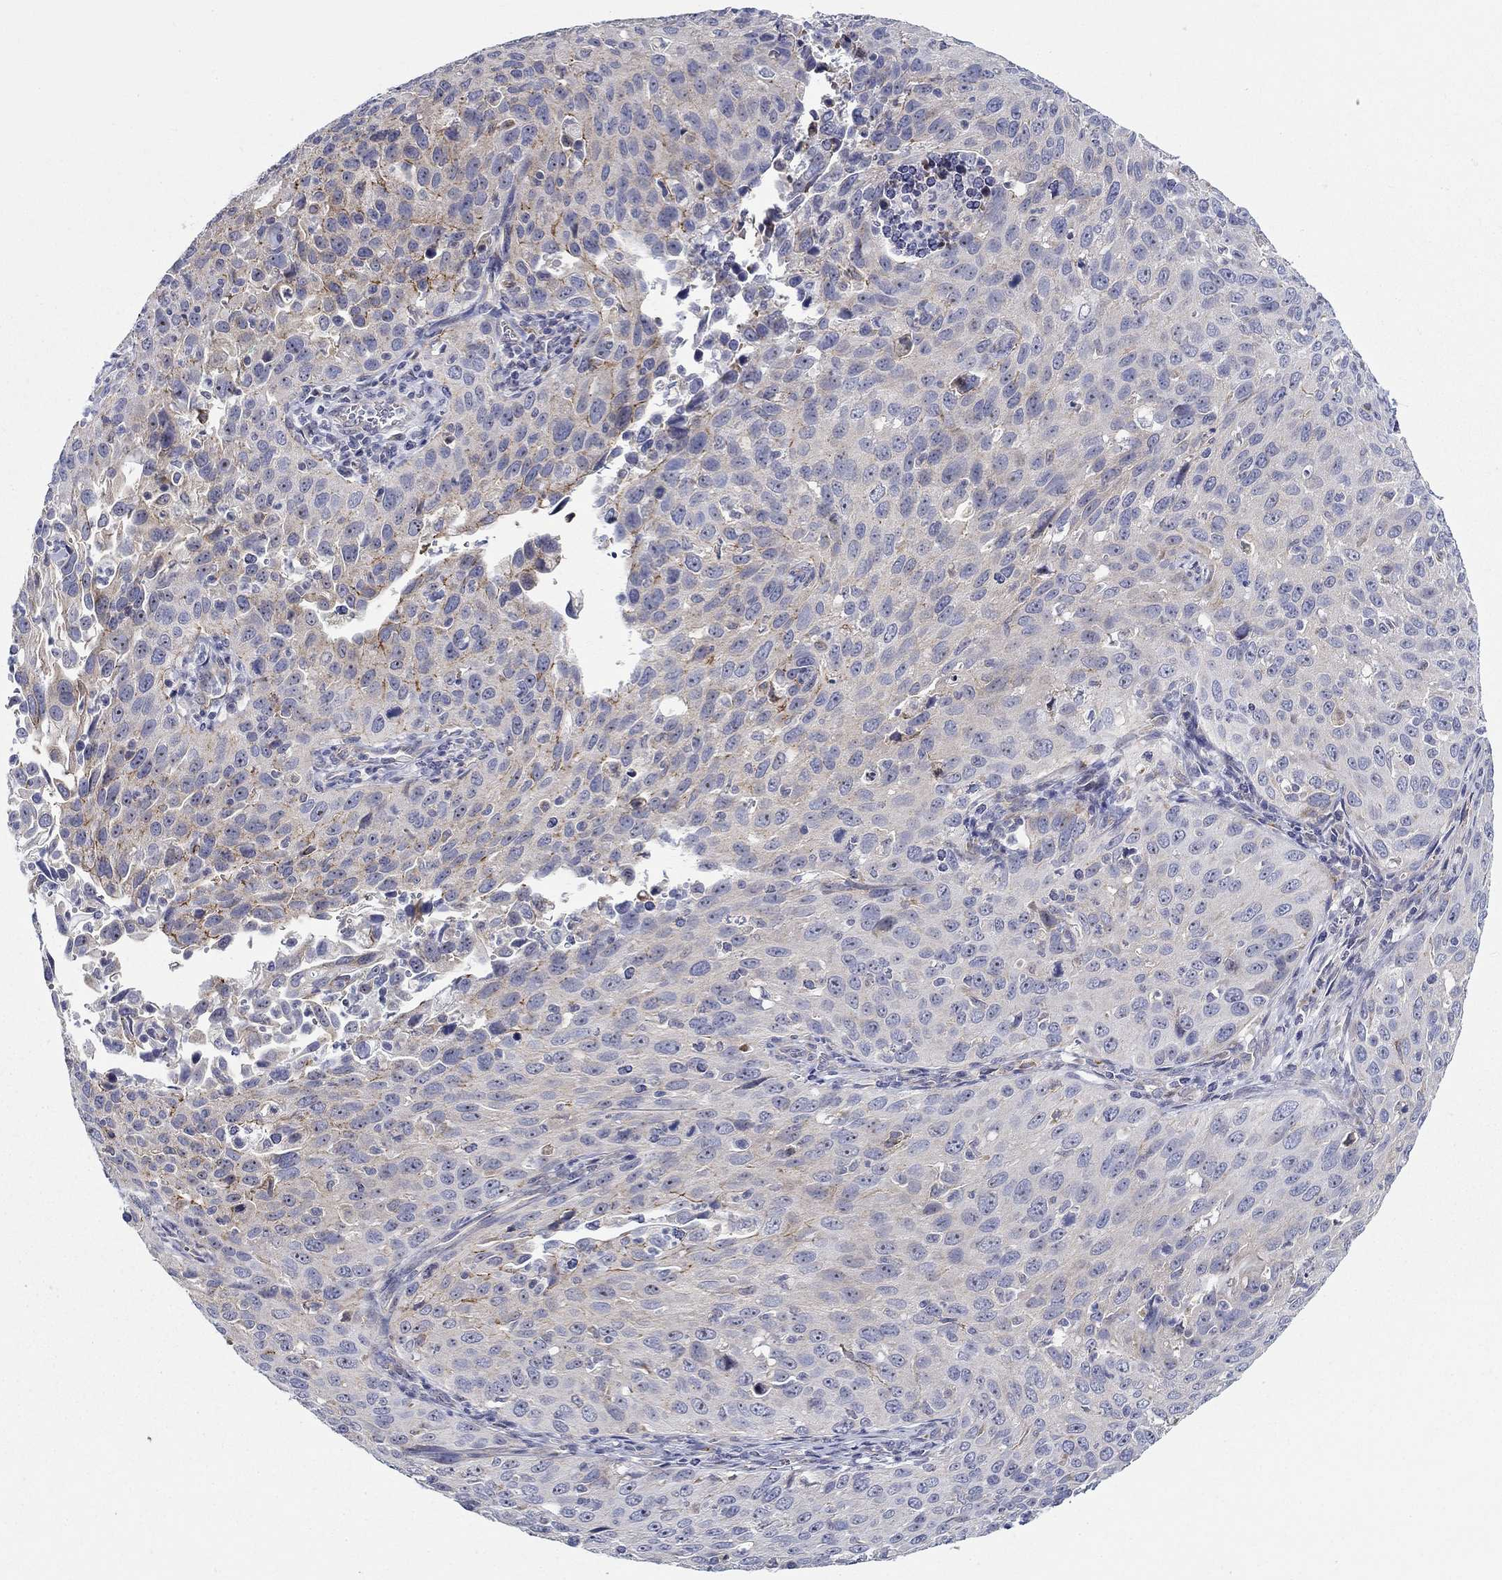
{"staining": {"intensity": "moderate", "quantity": "25%-75%", "location": "cytoplasmic/membranous"}, "tissue": "cervical cancer", "cell_type": "Tumor cells", "image_type": "cancer", "snomed": [{"axis": "morphology", "description": "Squamous cell carcinoma, NOS"}, {"axis": "topography", "description": "Cervix"}], "caption": "Cervical squamous cell carcinoma was stained to show a protein in brown. There is medium levels of moderate cytoplasmic/membranous expression in about 25%-75% of tumor cells. (IHC, brightfield microscopy, high magnification).", "gene": "QRFPR", "patient": {"sex": "female", "age": 26}}